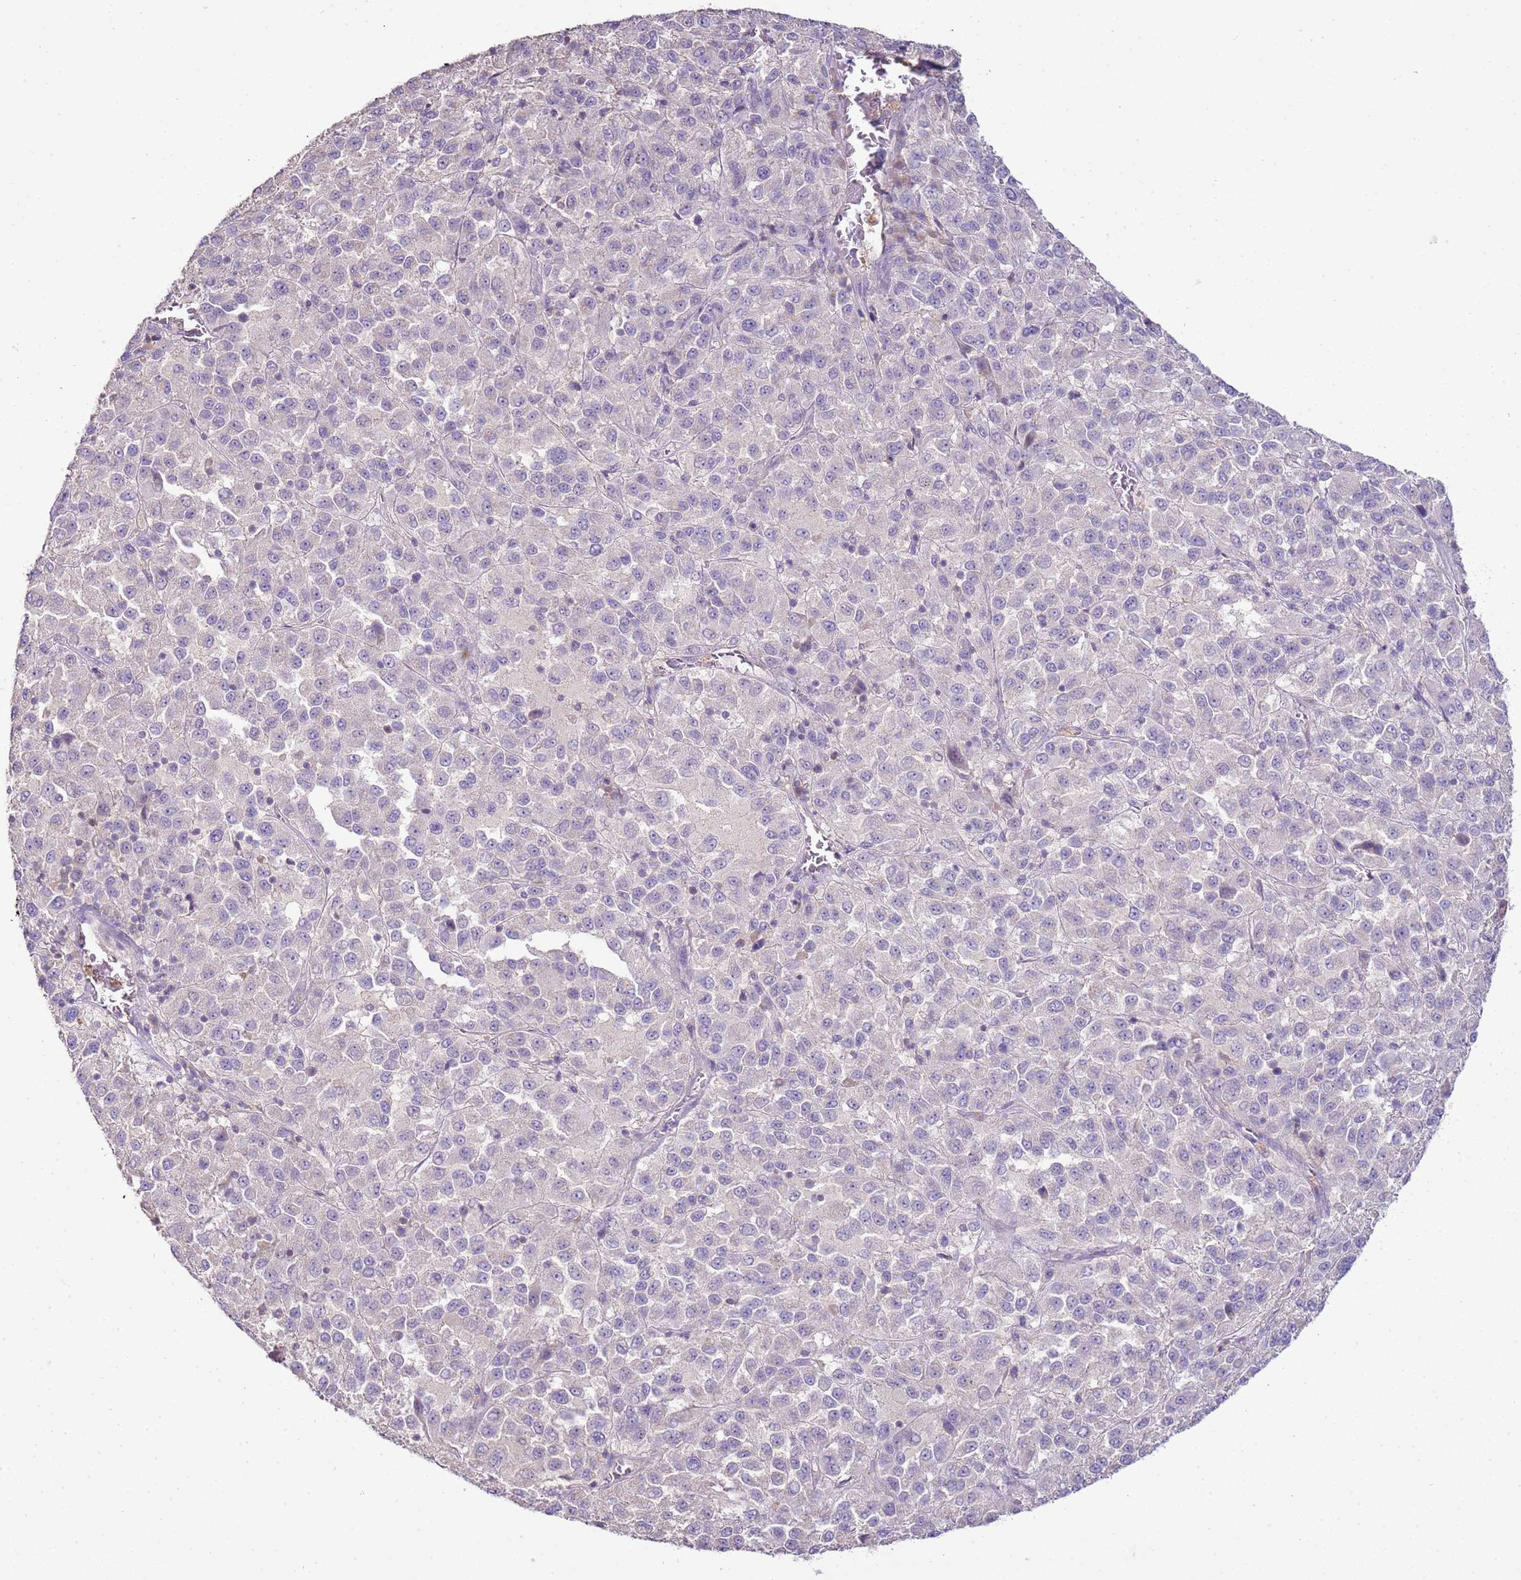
{"staining": {"intensity": "negative", "quantity": "none", "location": "none"}, "tissue": "melanoma", "cell_type": "Tumor cells", "image_type": "cancer", "snomed": [{"axis": "morphology", "description": "Malignant melanoma, Metastatic site"}, {"axis": "topography", "description": "Lung"}], "caption": "Human melanoma stained for a protein using immunohistochemistry displays no positivity in tumor cells.", "gene": "IL2RG", "patient": {"sex": "male", "age": 64}}